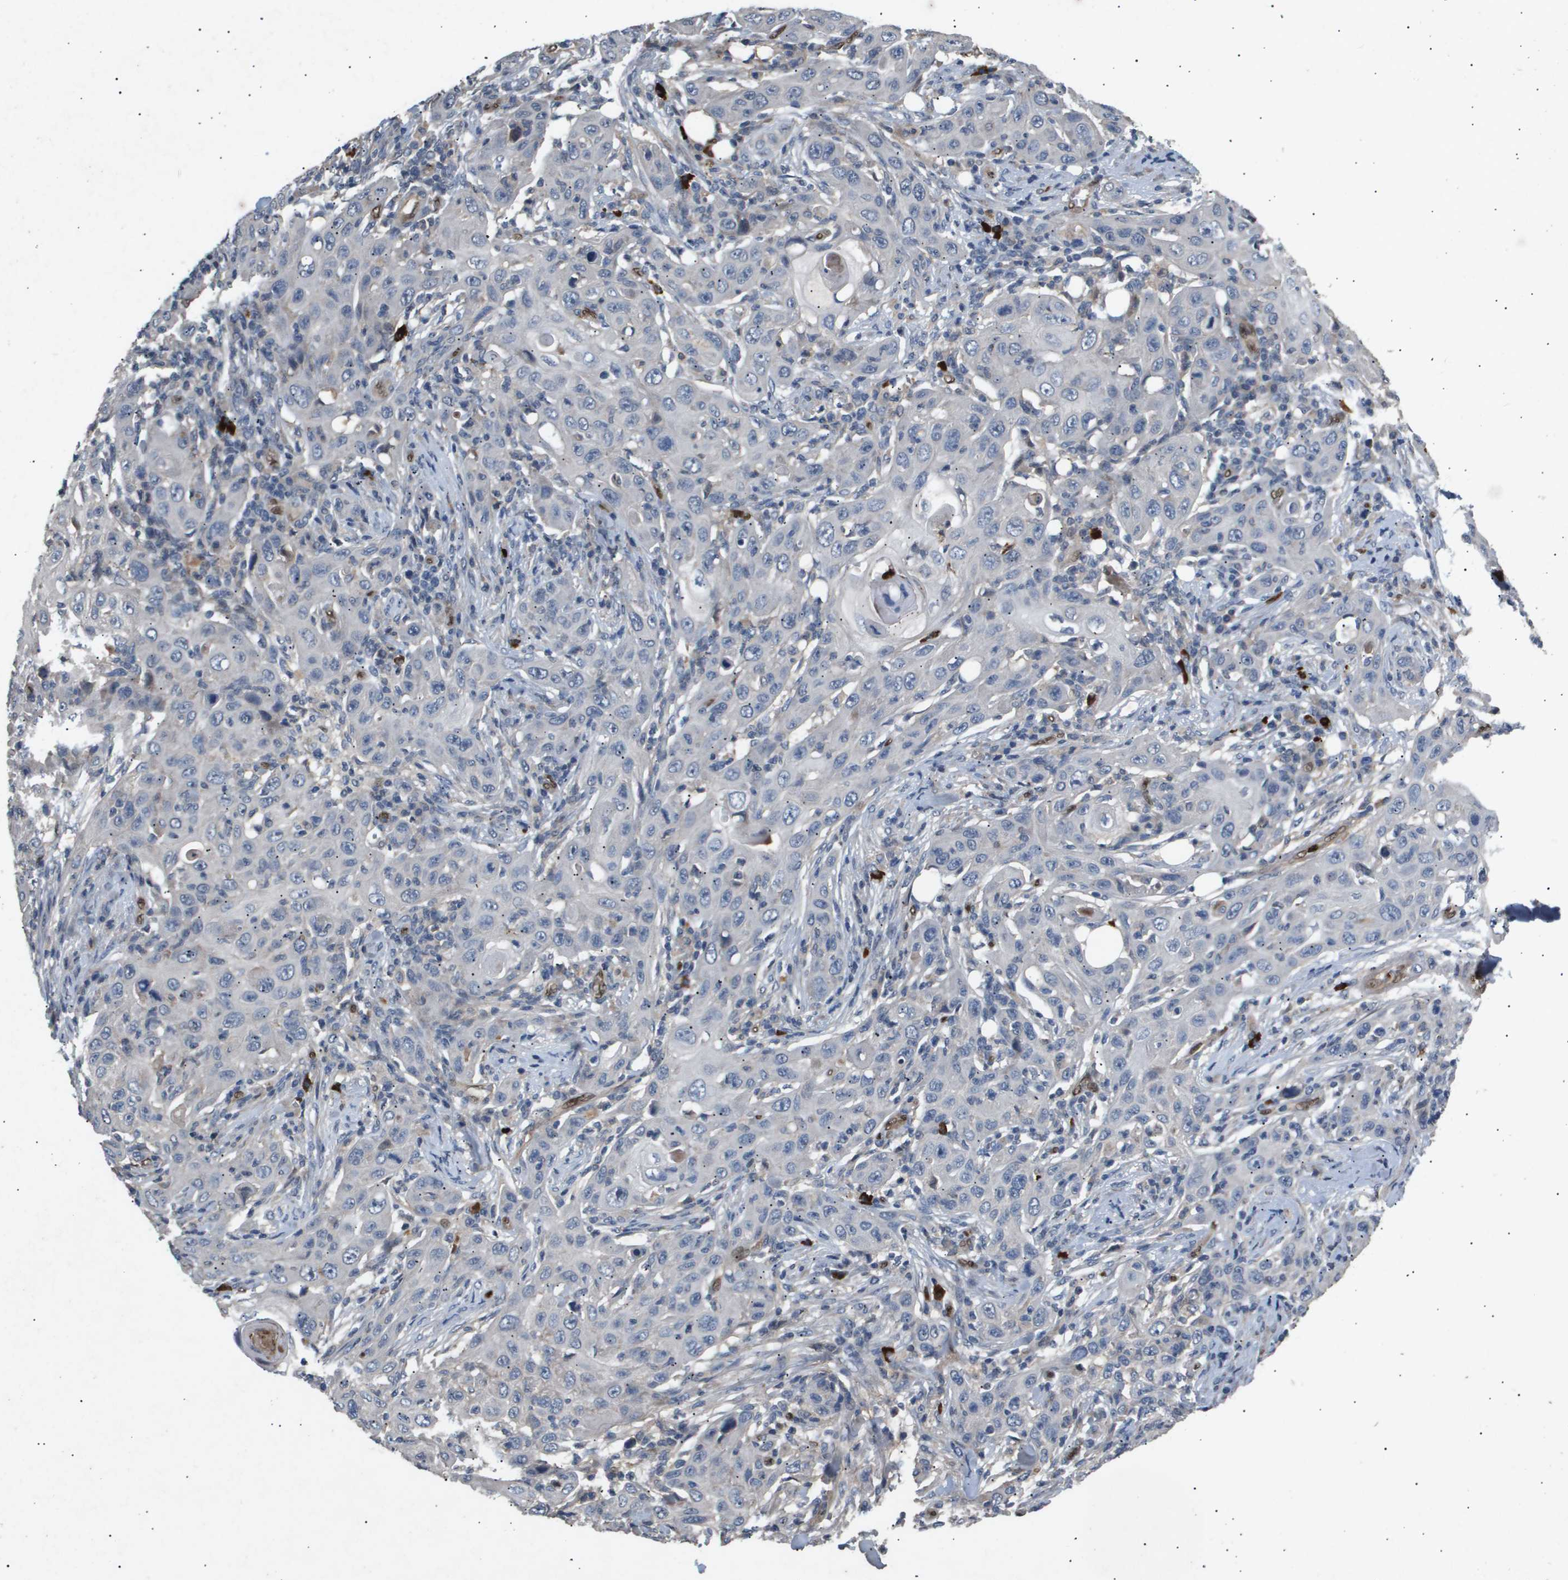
{"staining": {"intensity": "negative", "quantity": "none", "location": "none"}, "tissue": "skin cancer", "cell_type": "Tumor cells", "image_type": "cancer", "snomed": [{"axis": "morphology", "description": "Squamous cell carcinoma, NOS"}, {"axis": "topography", "description": "Skin"}], "caption": "Protein analysis of squamous cell carcinoma (skin) shows no significant expression in tumor cells.", "gene": "ERG", "patient": {"sex": "female", "age": 88}}